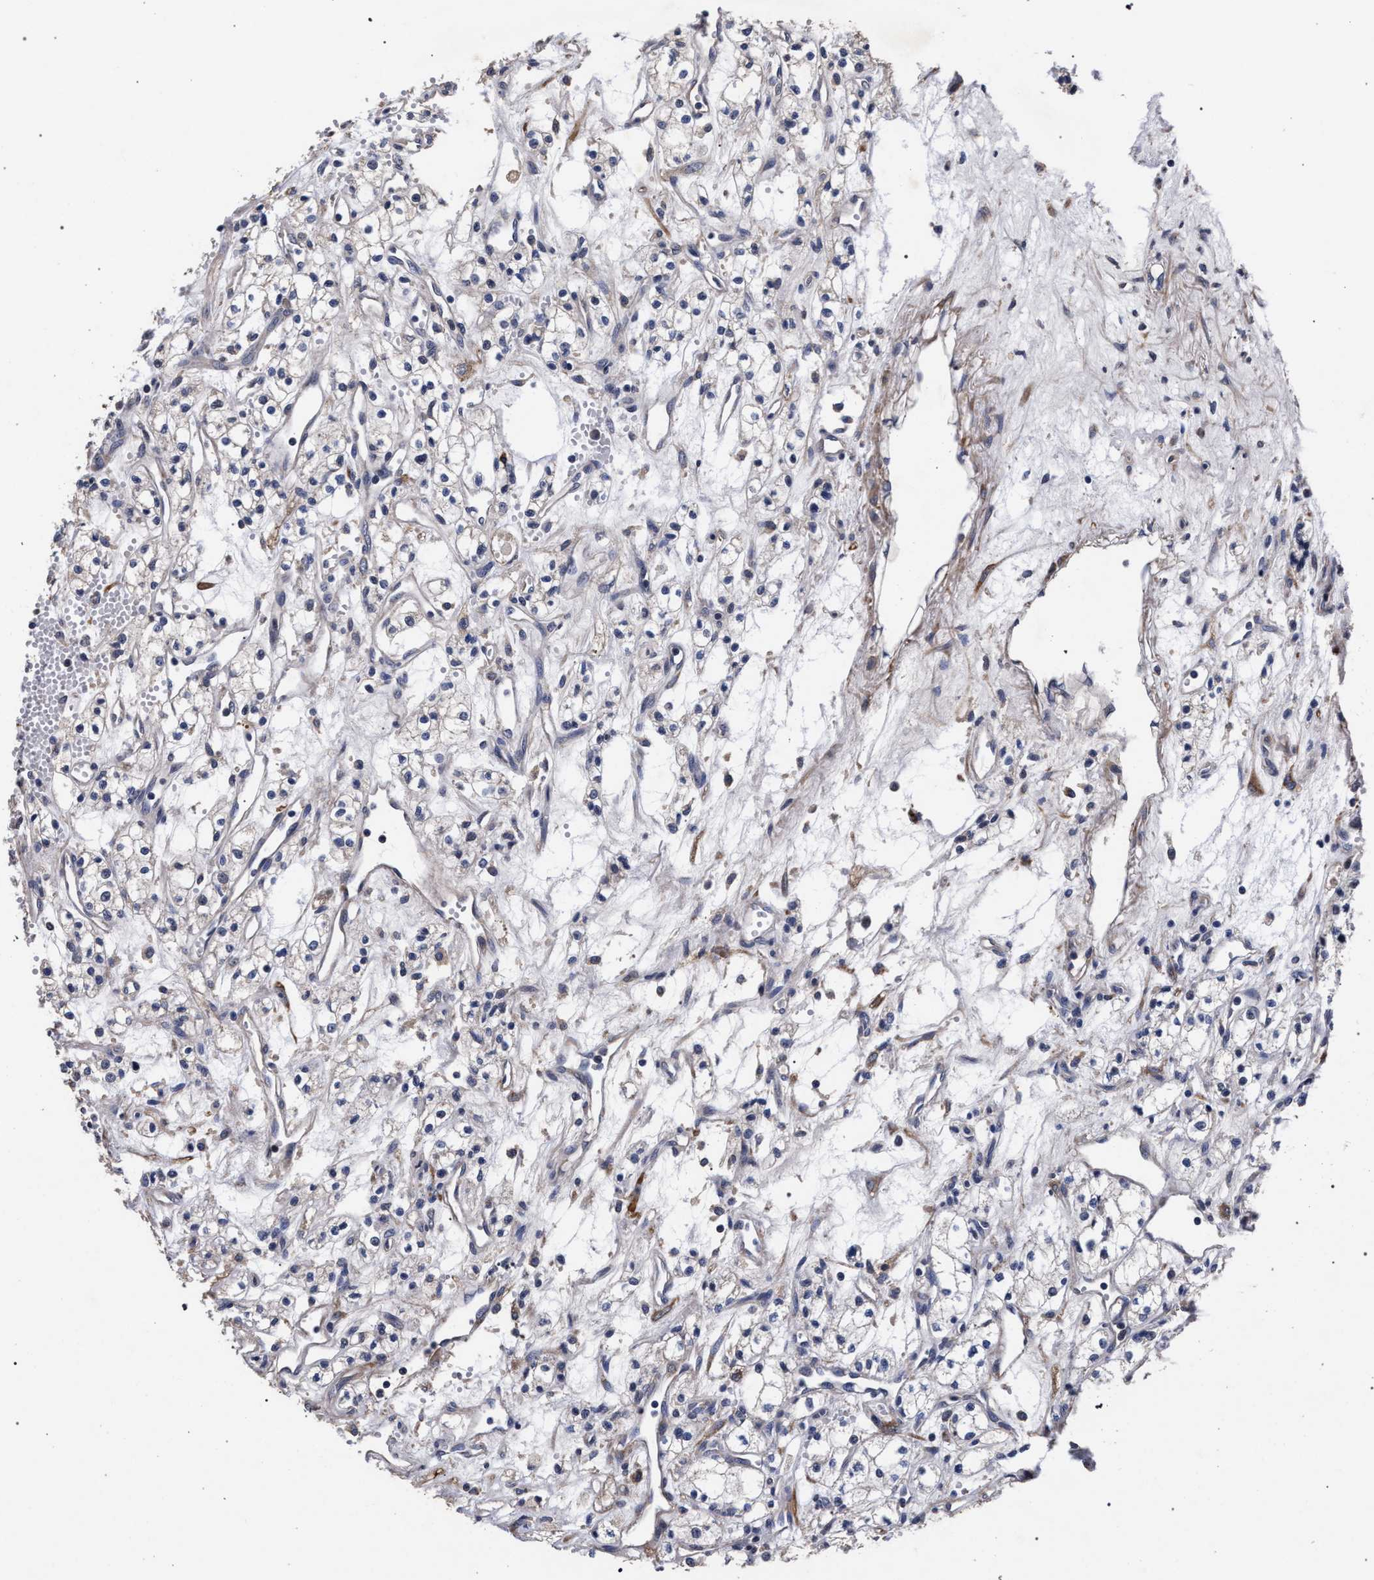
{"staining": {"intensity": "negative", "quantity": "none", "location": "none"}, "tissue": "renal cancer", "cell_type": "Tumor cells", "image_type": "cancer", "snomed": [{"axis": "morphology", "description": "Adenocarcinoma, NOS"}, {"axis": "topography", "description": "Kidney"}], "caption": "An immunohistochemistry (IHC) photomicrograph of renal cancer is shown. There is no staining in tumor cells of renal cancer. (IHC, brightfield microscopy, high magnification).", "gene": "CFAP95", "patient": {"sex": "male", "age": 59}}